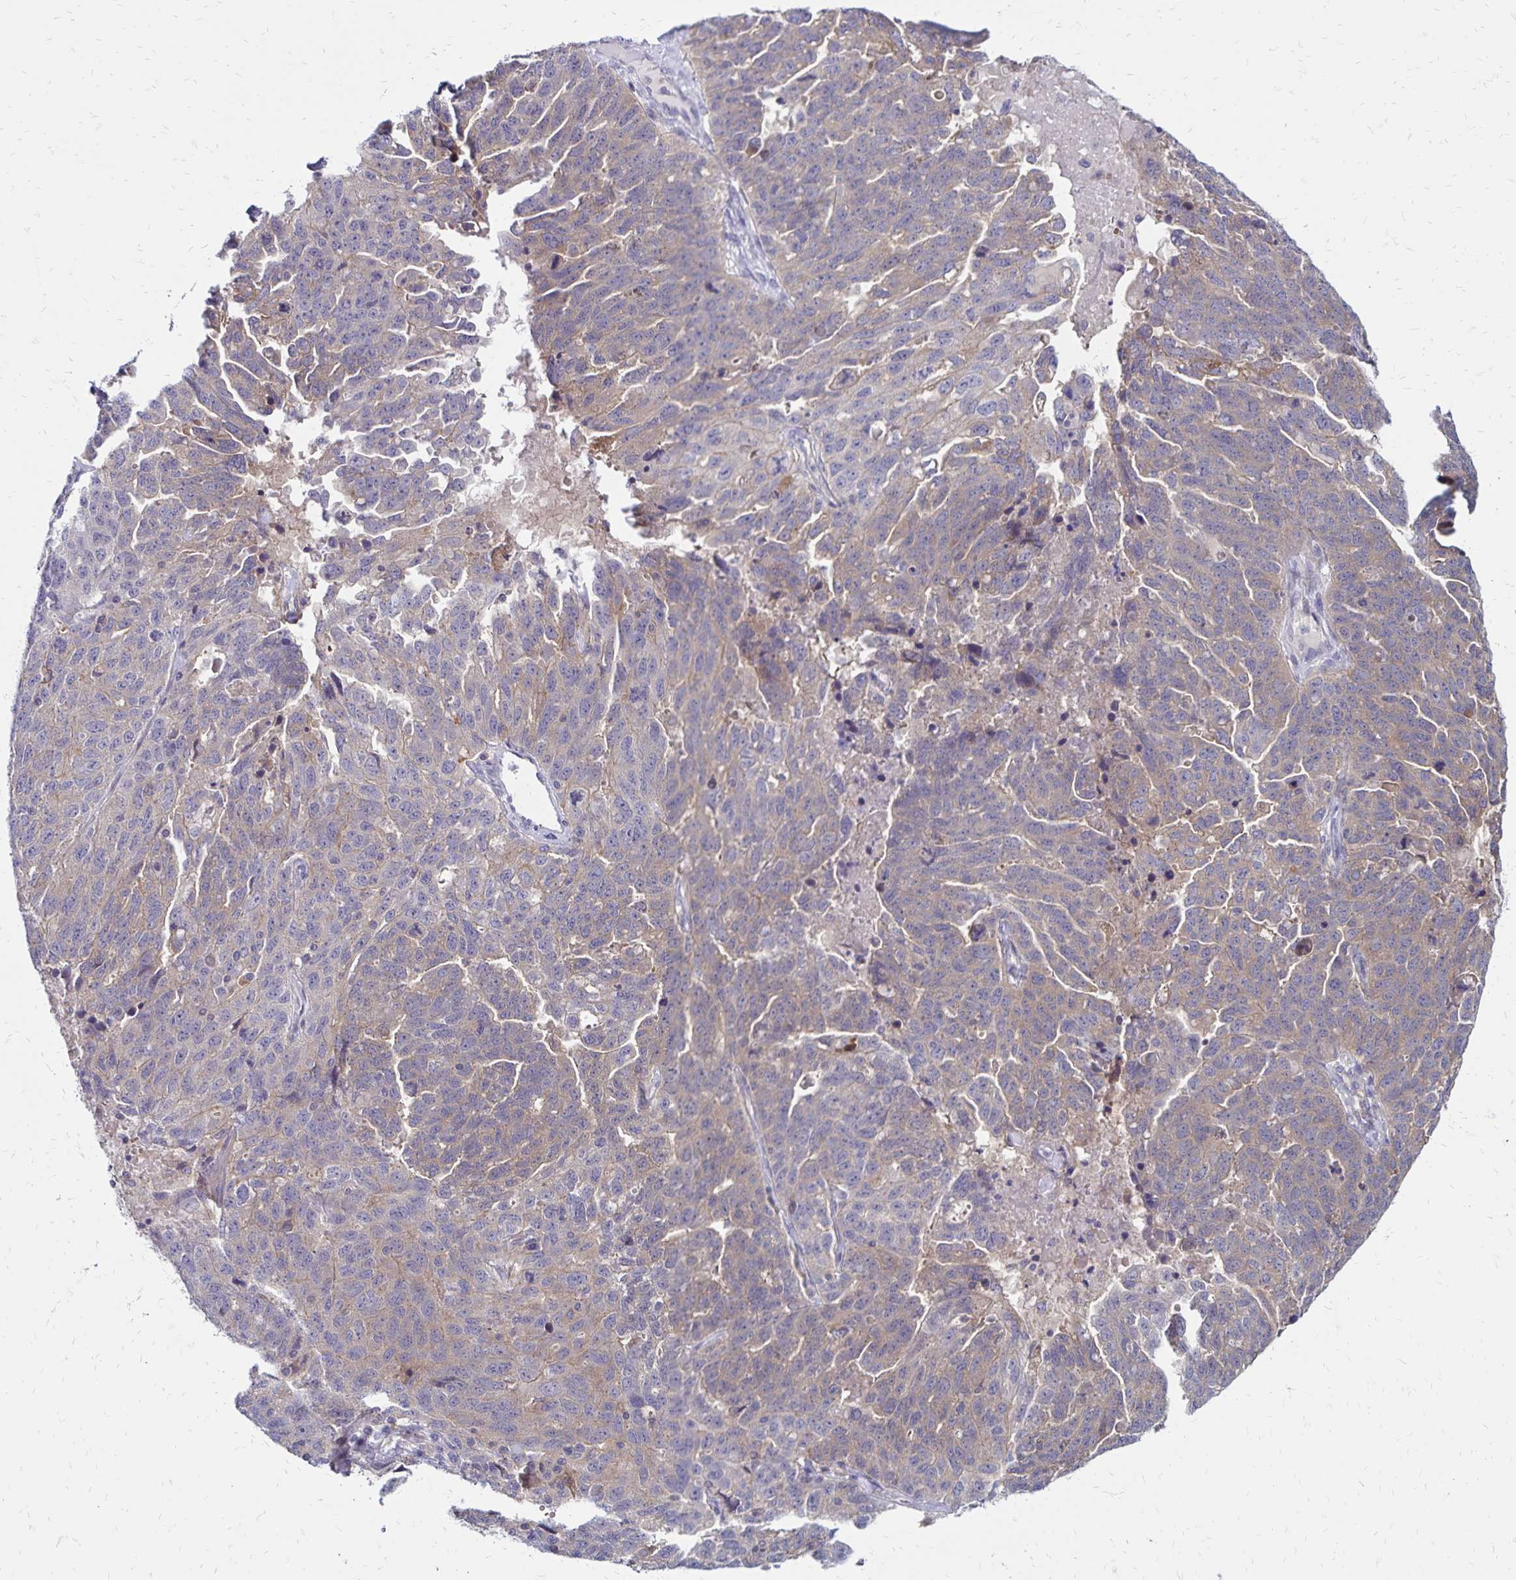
{"staining": {"intensity": "weak", "quantity": "25%-75%", "location": "cytoplasmic/membranous"}, "tissue": "ovarian cancer", "cell_type": "Tumor cells", "image_type": "cancer", "snomed": [{"axis": "morphology", "description": "Cystadenocarcinoma, serous, NOS"}, {"axis": "topography", "description": "Ovary"}], "caption": "Ovarian cancer (serous cystadenocarcinoma) tissue reveals weak cytoplasmic/membranous positivity in about 25%-75% of tumor cells (brown staining indicates protein expression, while blue staining denotes nuclei).", "gene": "FSD1", "patient": {"sex": "female", "age": 71}}